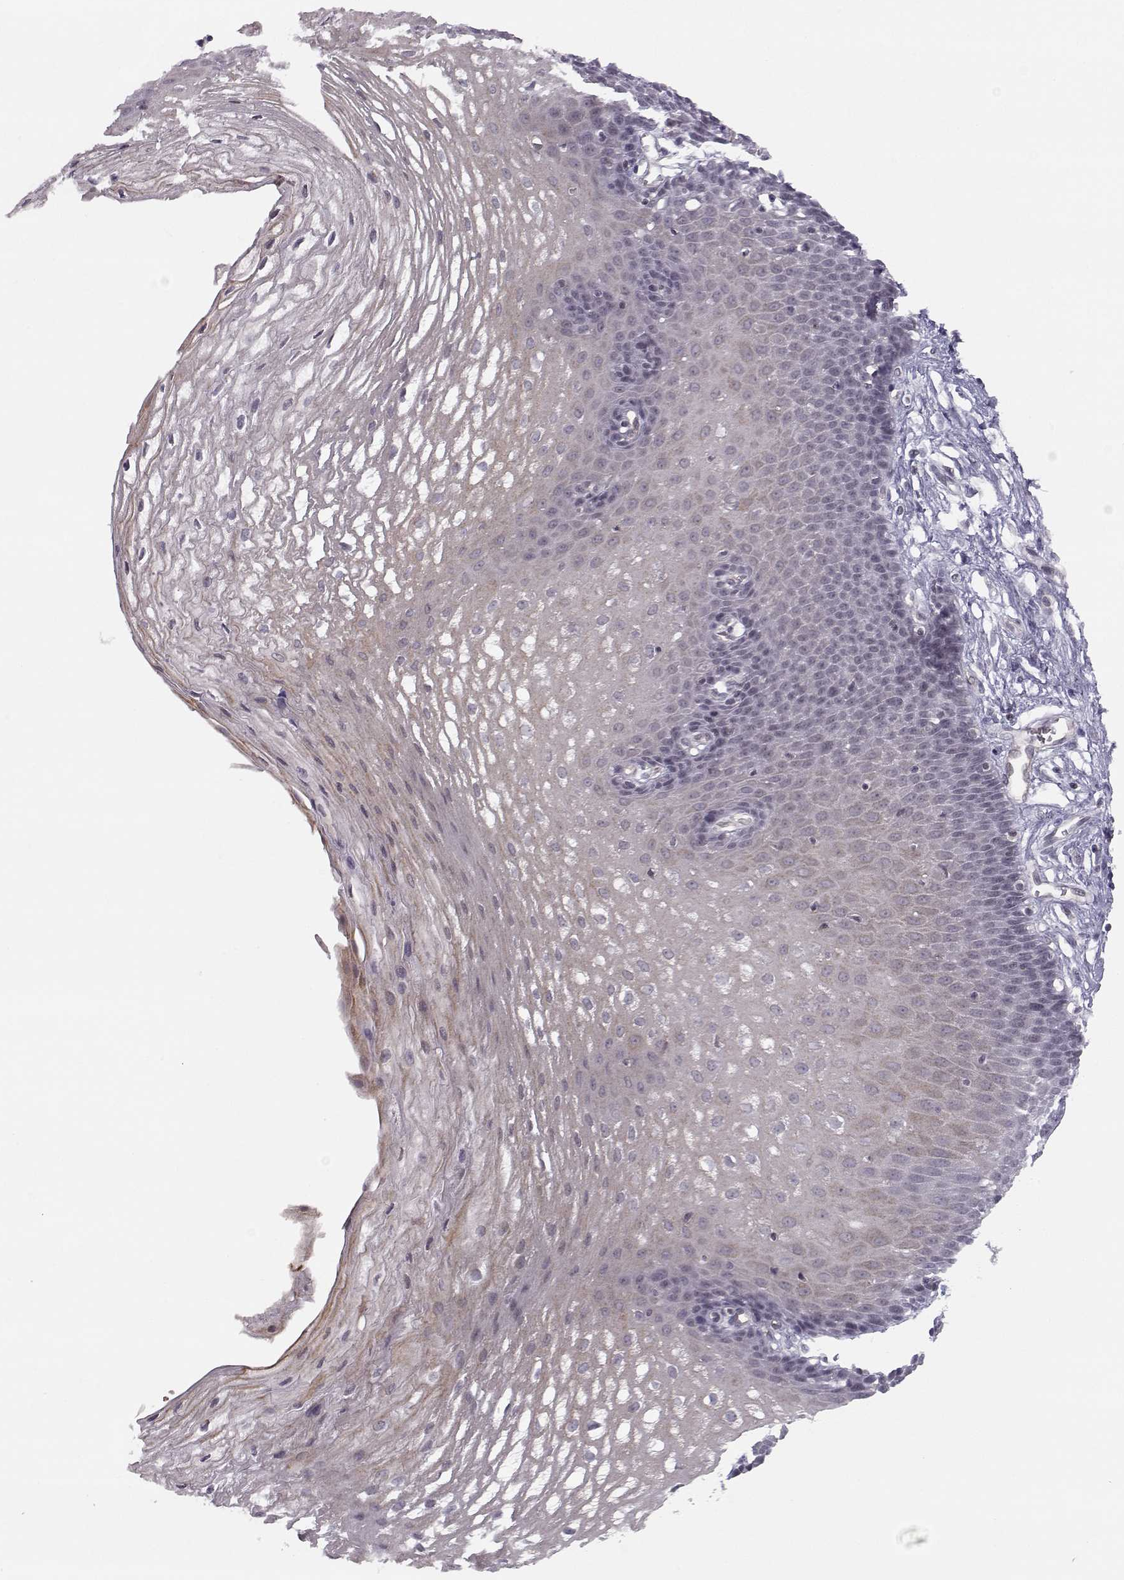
{"staining": {"intensity": "negative", "quantity": "none", "location": "none"}, "tissue": "esophagus", "cell_type": "Squamous epithelial cells", "image_type": "normal", "snomed": [{"axis": "morphology", "description": "Normal tissue, NOS"}, {"axis": "topography", "description": "Esophagus"}], "caption": "Esophagus was stained to show a protein in brown. There is no significant staining in squamous epithelial cells. (DAB immunohistochemistry with hematoxylin counter stain).", "gene": "KIF13B", "patient": {"sex": "male", "age": 72}}